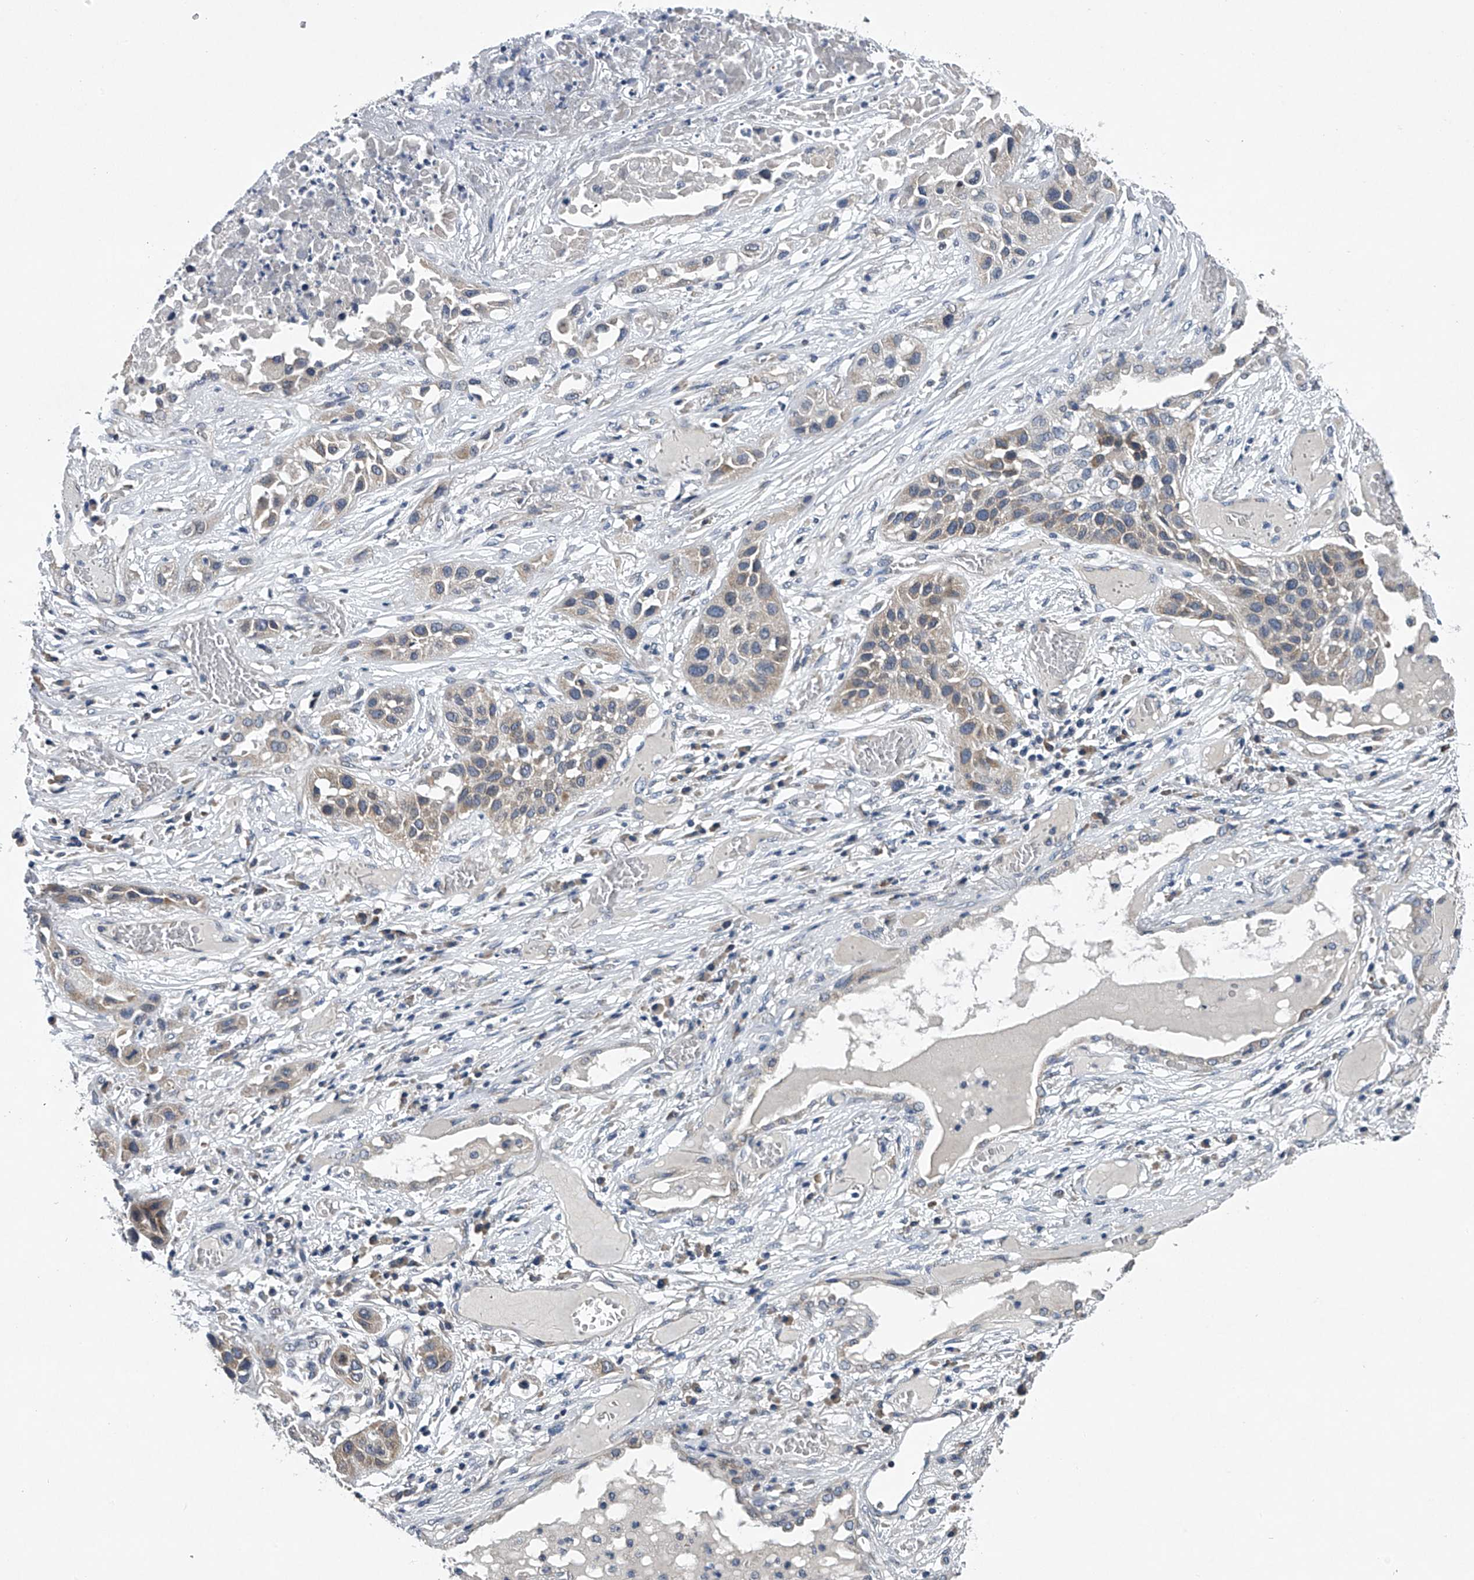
{"staining": {"intensity": "weak", "quantity": "<25%", "location": "cytoplasmic/membranous"}, "tissue": "lung cancer", "cell_type": "Tumor cells", "image_type": "cancer", "snomed": [{"axis": "morphology", "description": "Squamous cell carcinoma, NOS"}, {"axis": "topography", "description": "Lung"}], "caption": "The immunohistochemistry photomicrograph has no significant positivity in tumor cells of lung squamous cell carcinoma tissue.", "gene": "RNF5", "patient": {"sex": "male", "age": 71}}